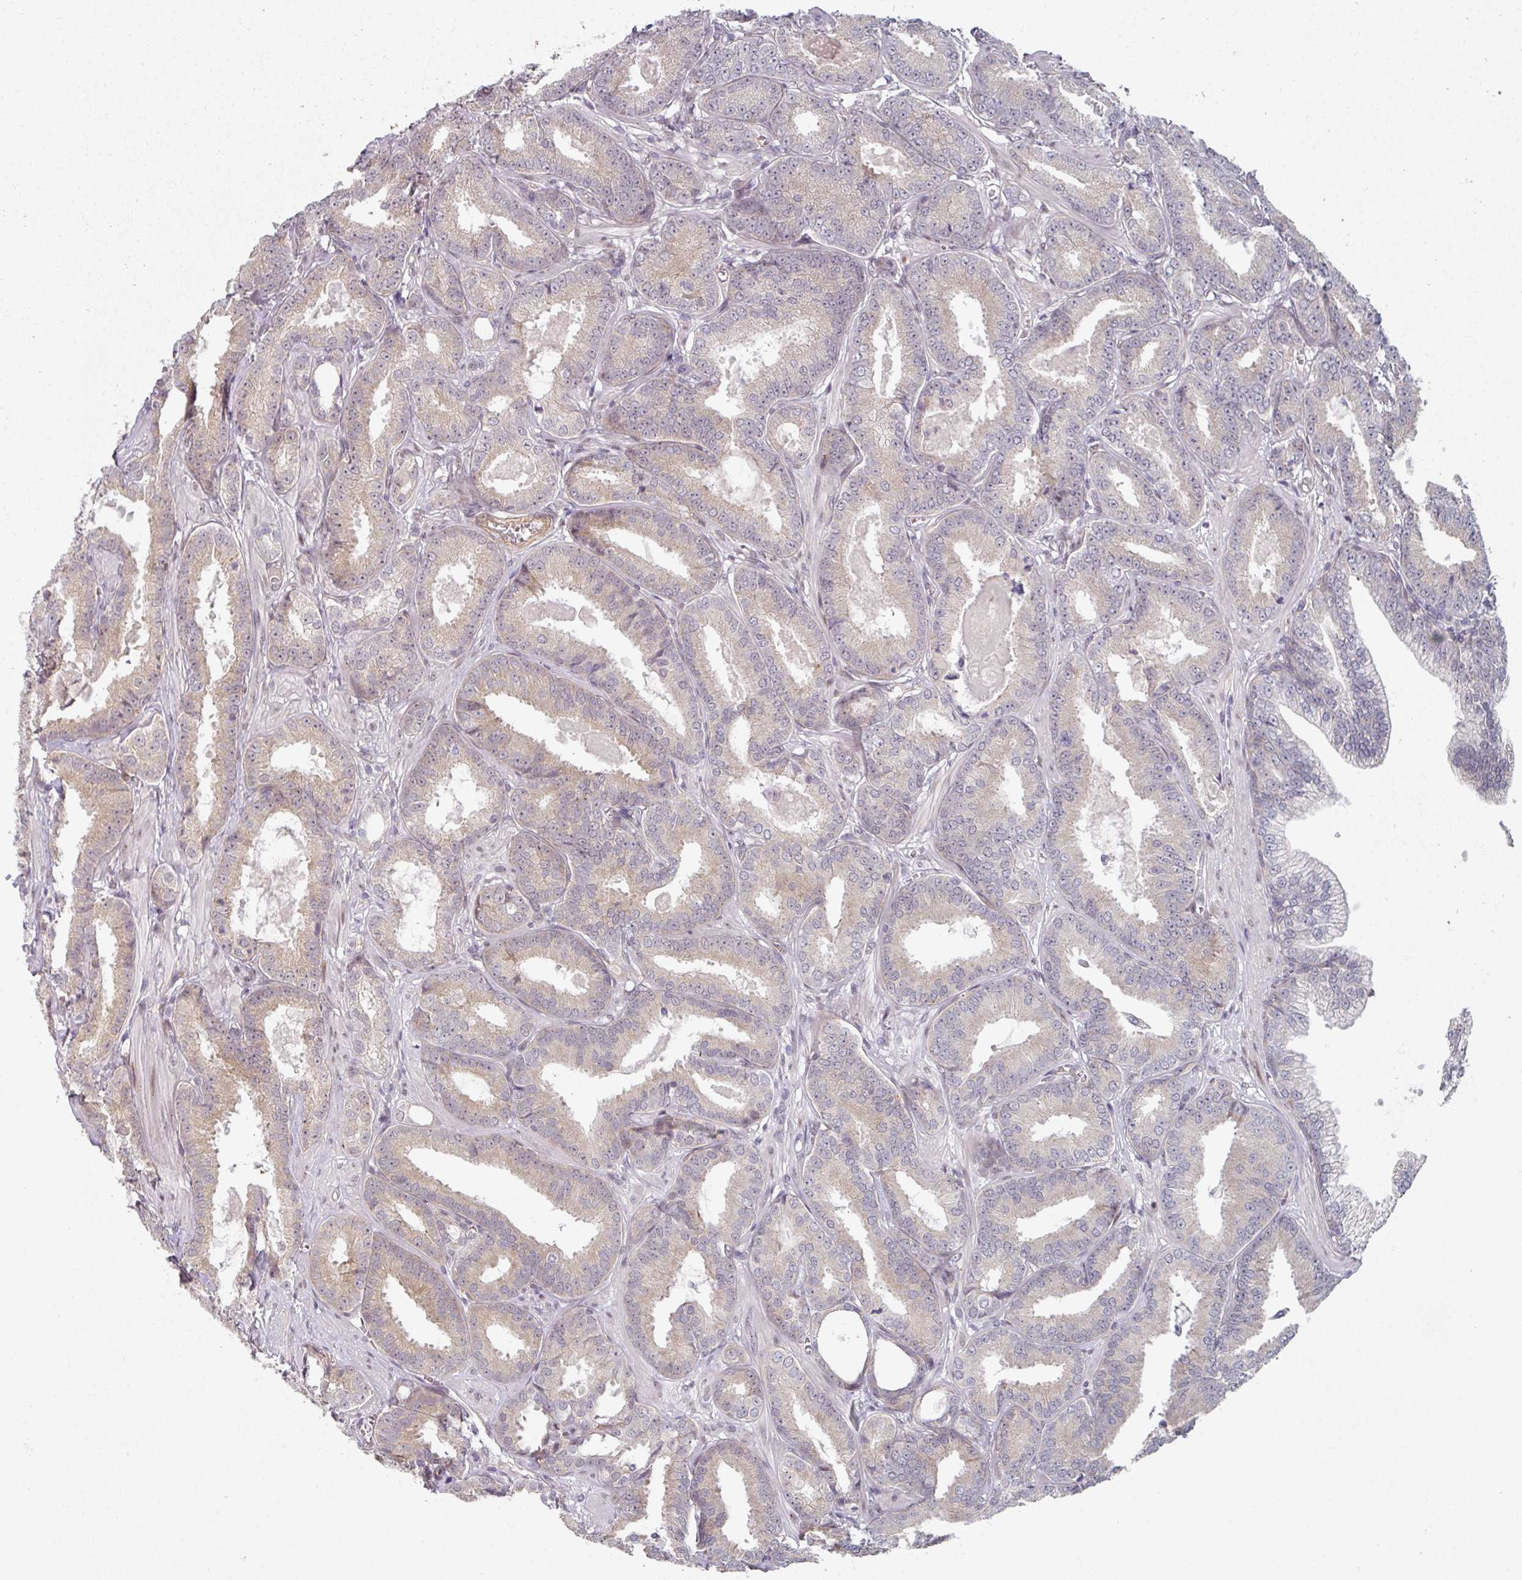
{"staining": {"intensity": "weak", "quantity": "<25%", "location": "cytoplasmic/membranous"}, "tissue": "prostate cancer", "cell_type": "Tumor cells", "image_type": "cancer", "snomed": [{"axis": "morphology", "description": "Adenocarcinoma, High grade"}, {"axis": "topography", "description": "Prostate"}], "caption": "Immunohistochemistry of human prostate cancer (high-grade adenocarcinoma) shows no positivity in tumor cells. The staining was performed using DAB to visualize the protein expression in brown, while the nuclei were stained in blue with hematoxylin (Magnification: 20x).", "gene": "TMCC1", "patient": {"sex": "male", "age": 71}}